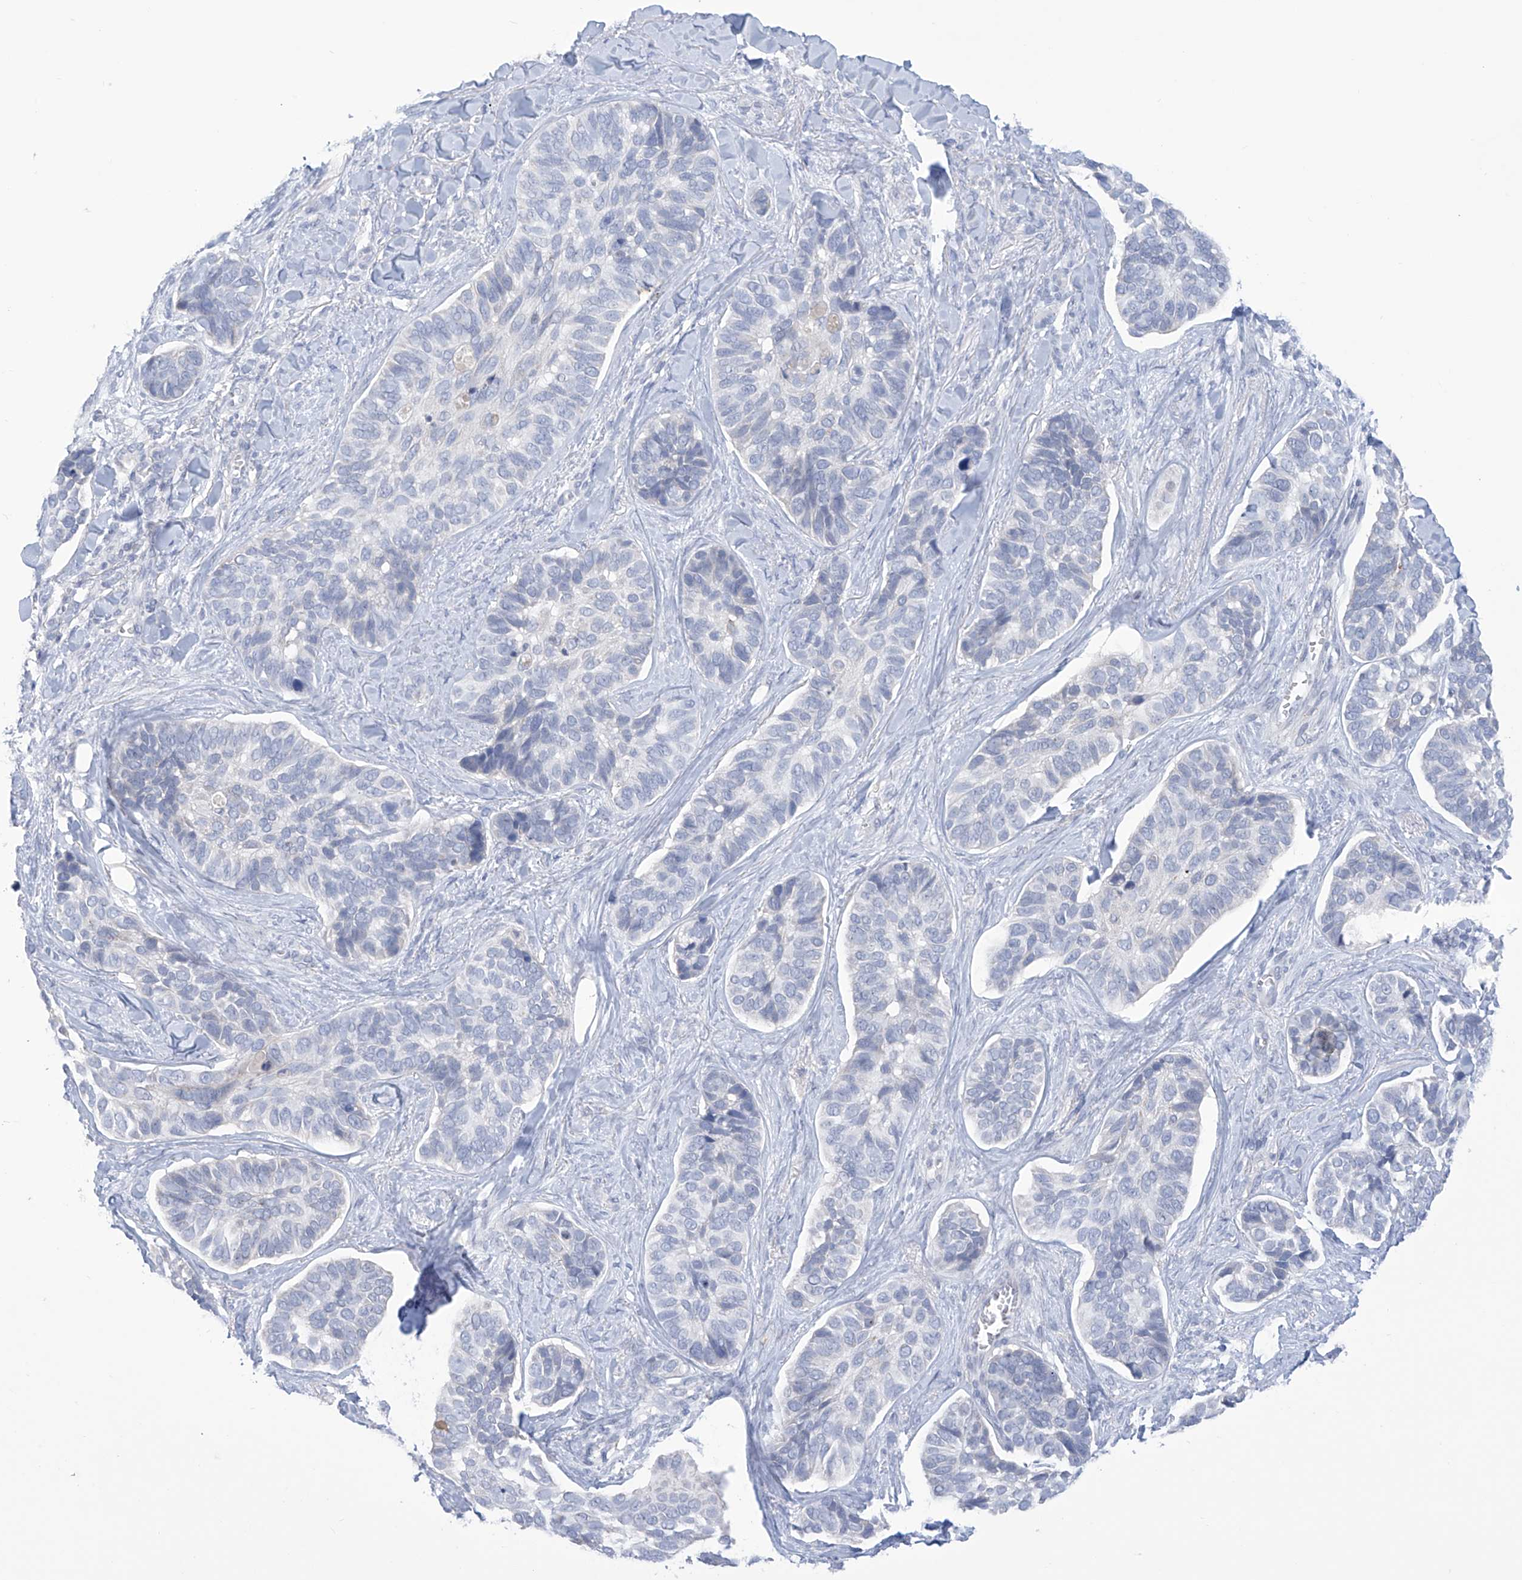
{"staining": {"intensity": "negative", "quantity": "none", "location": "none"}, "tissue": "skin cancer", "cell_type": "Tumor cells", "image_type": "cancer", "snomed": [{"axis": "morphology", "description": "Basal cell carcinoma"}, {"axis": "topography", "description": "Skin"}], "caption": "Immunohistochemical staining of skin cancer (basal cell carcinoma) demonstrates no significant expression in tumor cells.", "gene": "IBA57", "patient": {"sex": "male", "age": 62}}